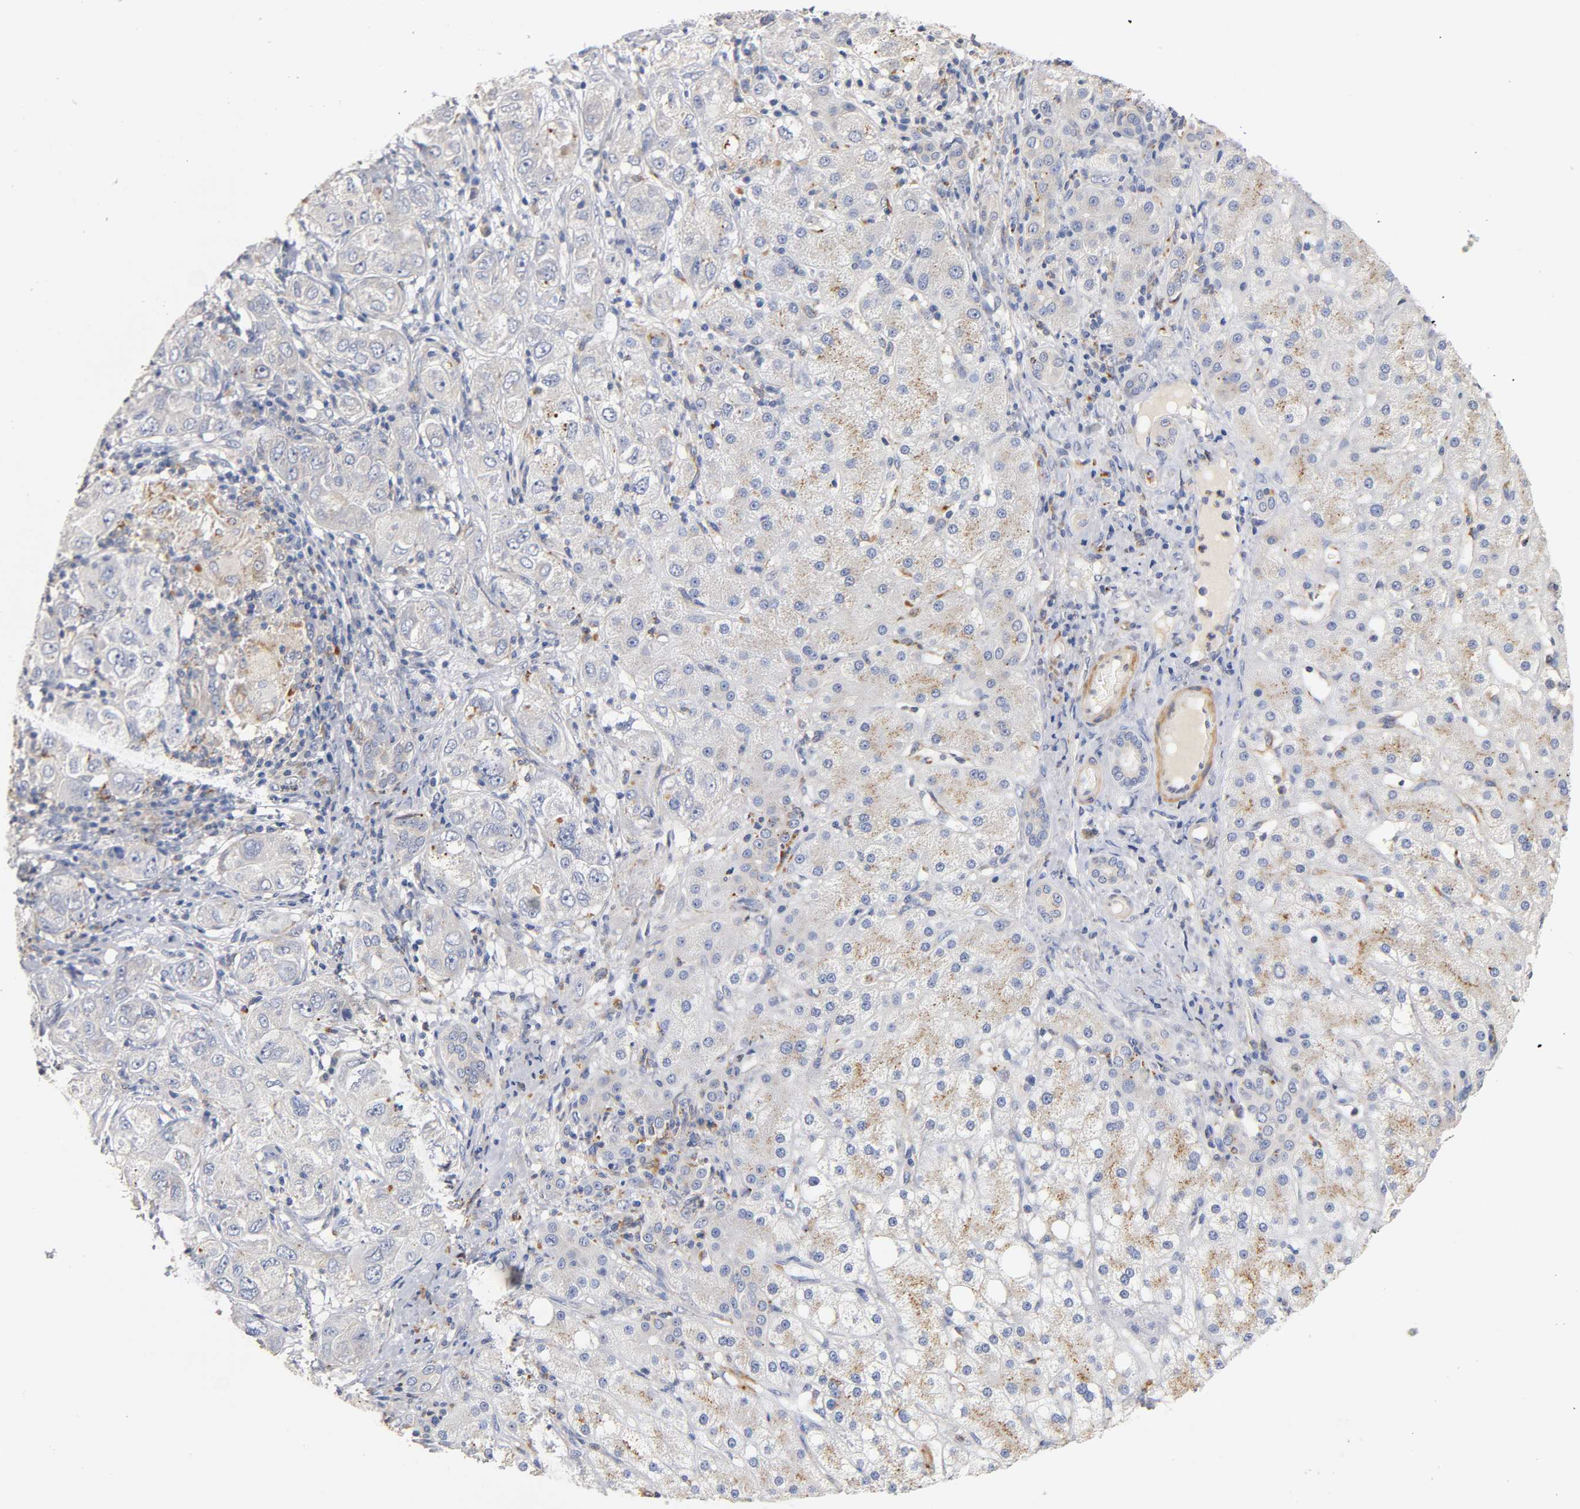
{"staining": {"intensity": "moderate", "quantity": "25%-75%", "location": "cytoplasmic/membranous"}, "tissue": "liver cancer", "cell_type": "Tumor cells", "image_type": "cancer", "snomed": [{"axis": "morphology", "description": "Carcinoma, Hepatocellular, NOS"}, {"axis": "topography", "description": "Liver"}], "caption": "Brown immunohistochemical staining in liver hepatocellular carcinoma demonstrates moderate cytoplasmic/membranous staining in about 25%-75% of tumor cells. The staining was performed using DAB to visualize the protein expression in brown, while the nuclei were stained in blue with hematoxylin (Magnification: 20x).", "gene": "SEMA5A", "patient": {"sex": "male", "age": 80}}